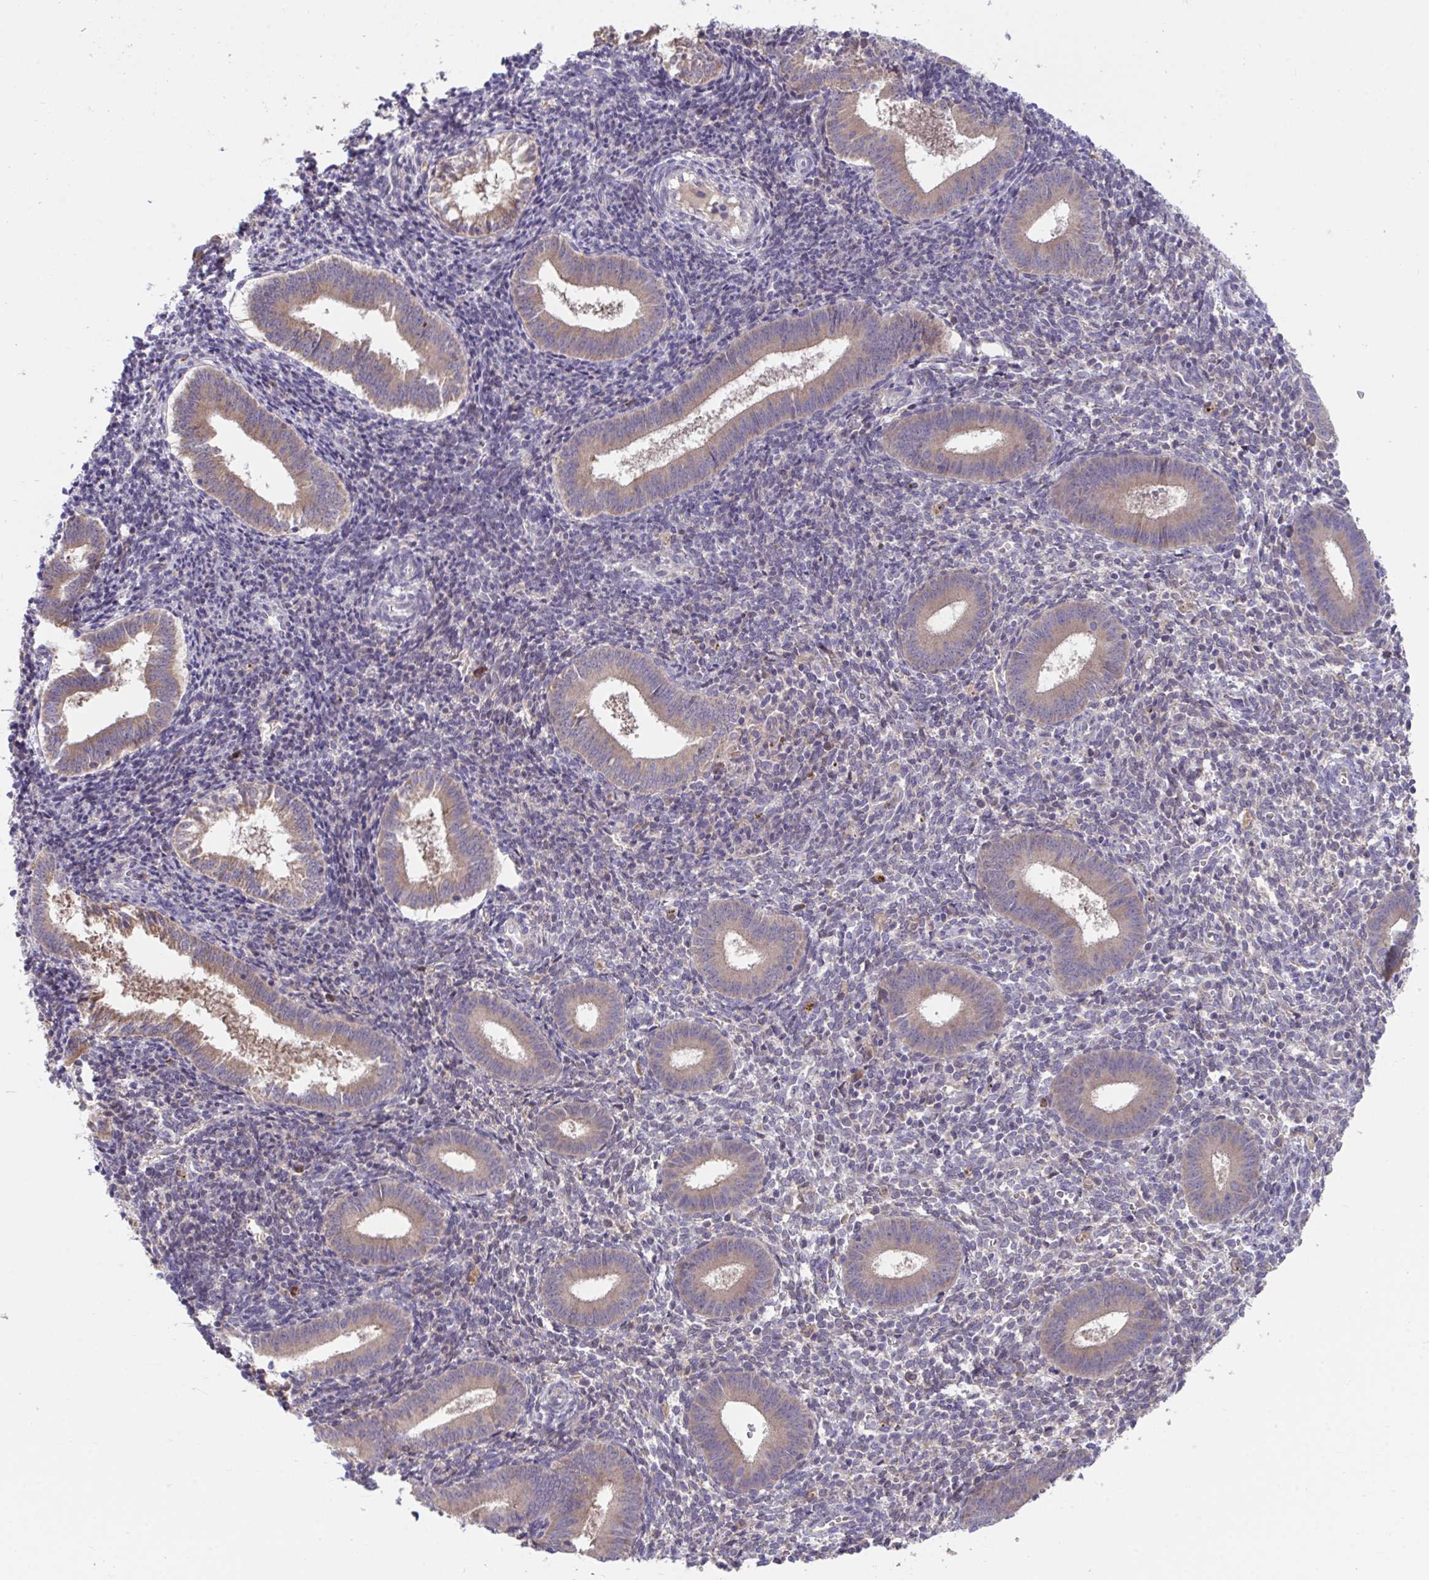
{"staining": {"intensity": "negative", "quantity": "none", "location": "none"}, "tissue": "endometrium", "cell_type": "Cells in endometrial stroma", "image_type": "normal", "snomed": [{"axis": "morphology", "description": "Normal tissue, NOS"}, {"axis": "topography", "description": "Endometrium"}], "caption": "Protein analysis of unremarkable endometrium displays no significant expression in cells in endometrial stroma. (Brightfield microscopy of DAB (3,3'-diaminobenzidine) immunohistochemistry (IHC) at high magnification).", "gene": "SUSD4", "patient": {"sex": "female", "age": 25}}